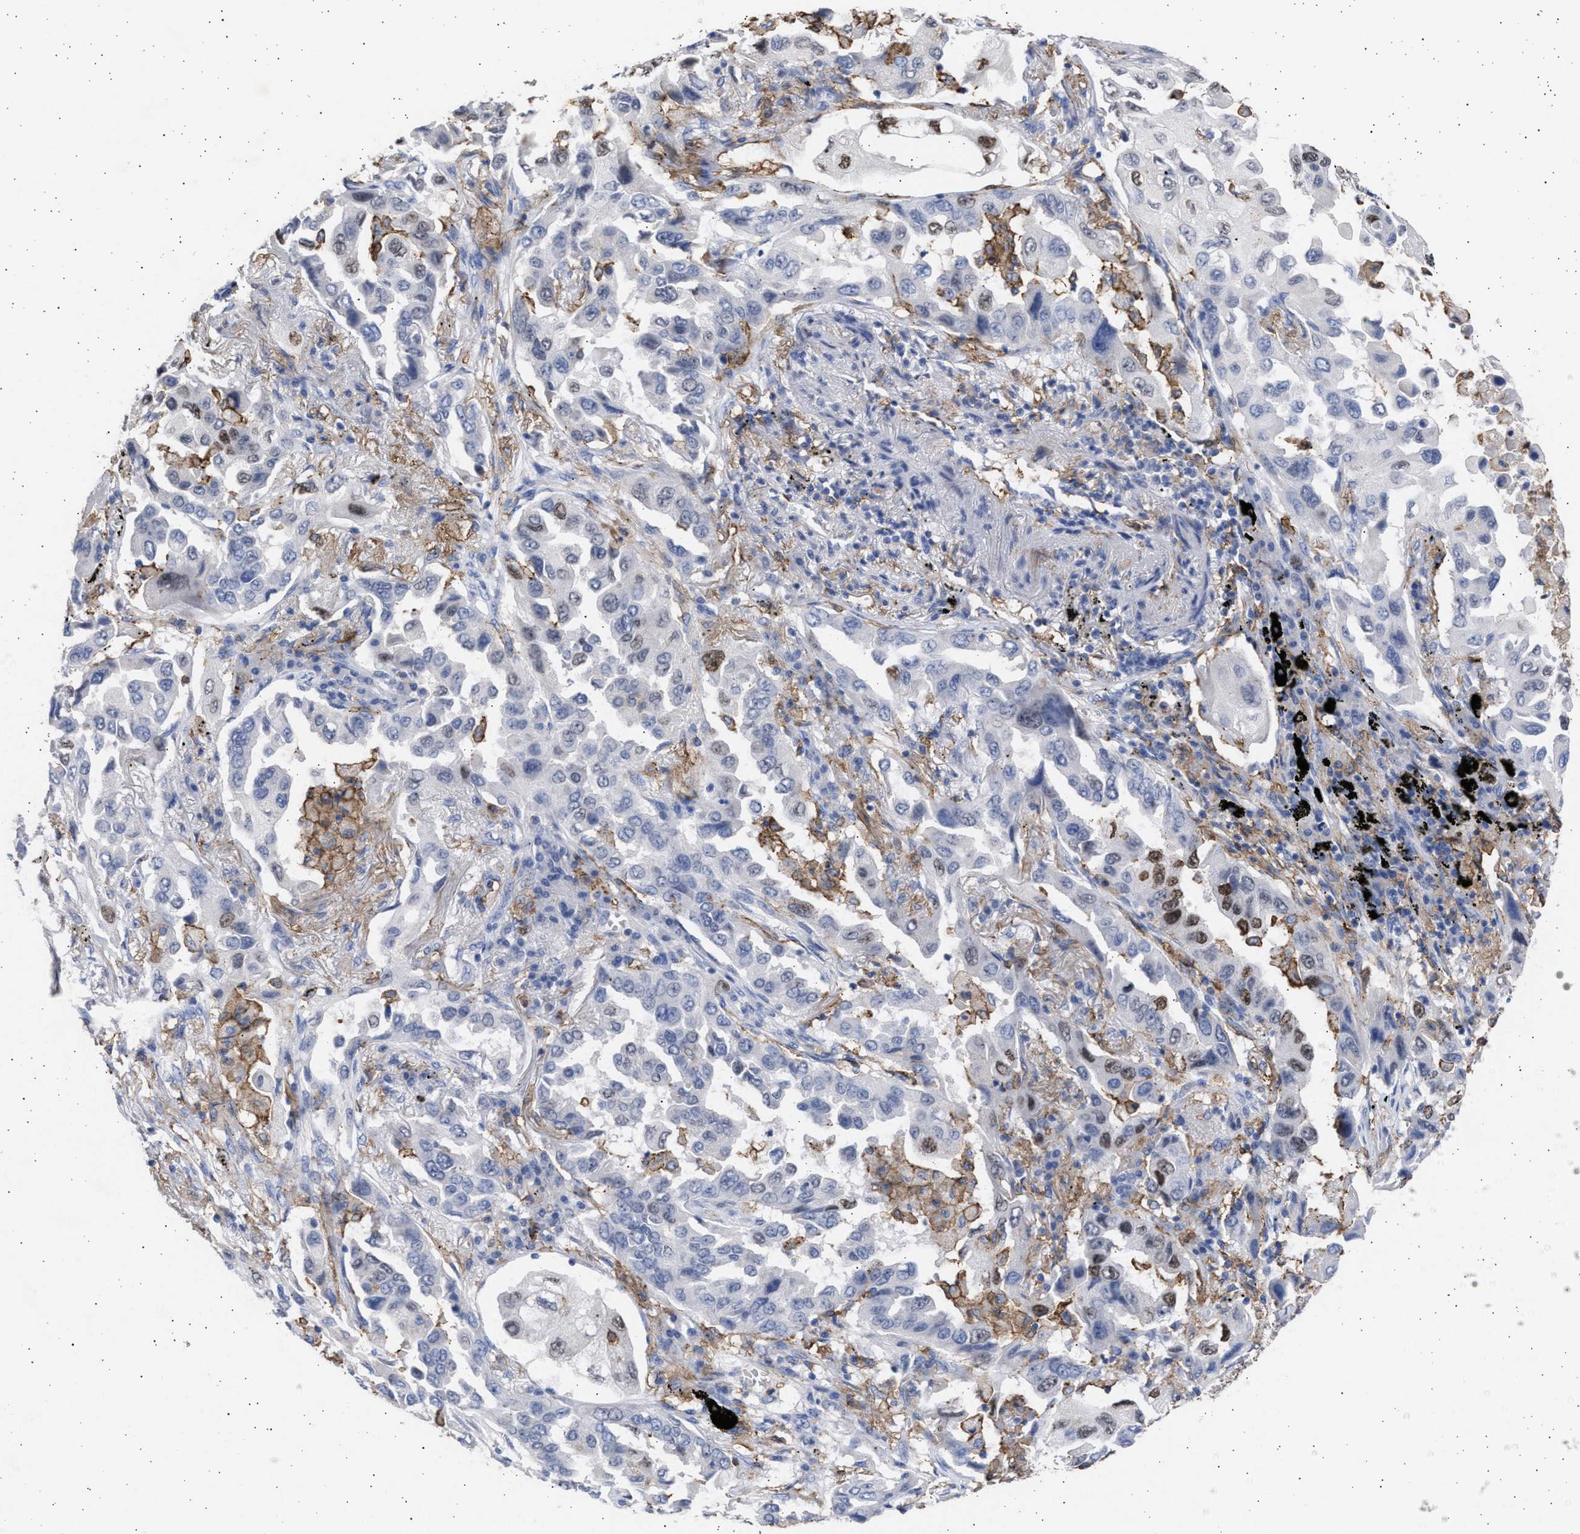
{"staining": {"intensity": "weak", "quantity": "25%-75%", "location": "nuclear"}, "tissue": "lung cancer", "cell_type": "Tumor cells", "image_type": "cancer", "snomed": [{"axis": "morphology", "description": "Adenocarcinoma, NOS"}, {"axis": "topography", "description": "Lung"}], "caption": "A low amount of weak nuclear positivity is present in about 25%-75% of tumor cells in adenocarcinoma (lung) tissue.", "gene": "FCER1A", "patient": {"sex": "female", "age": 65}}